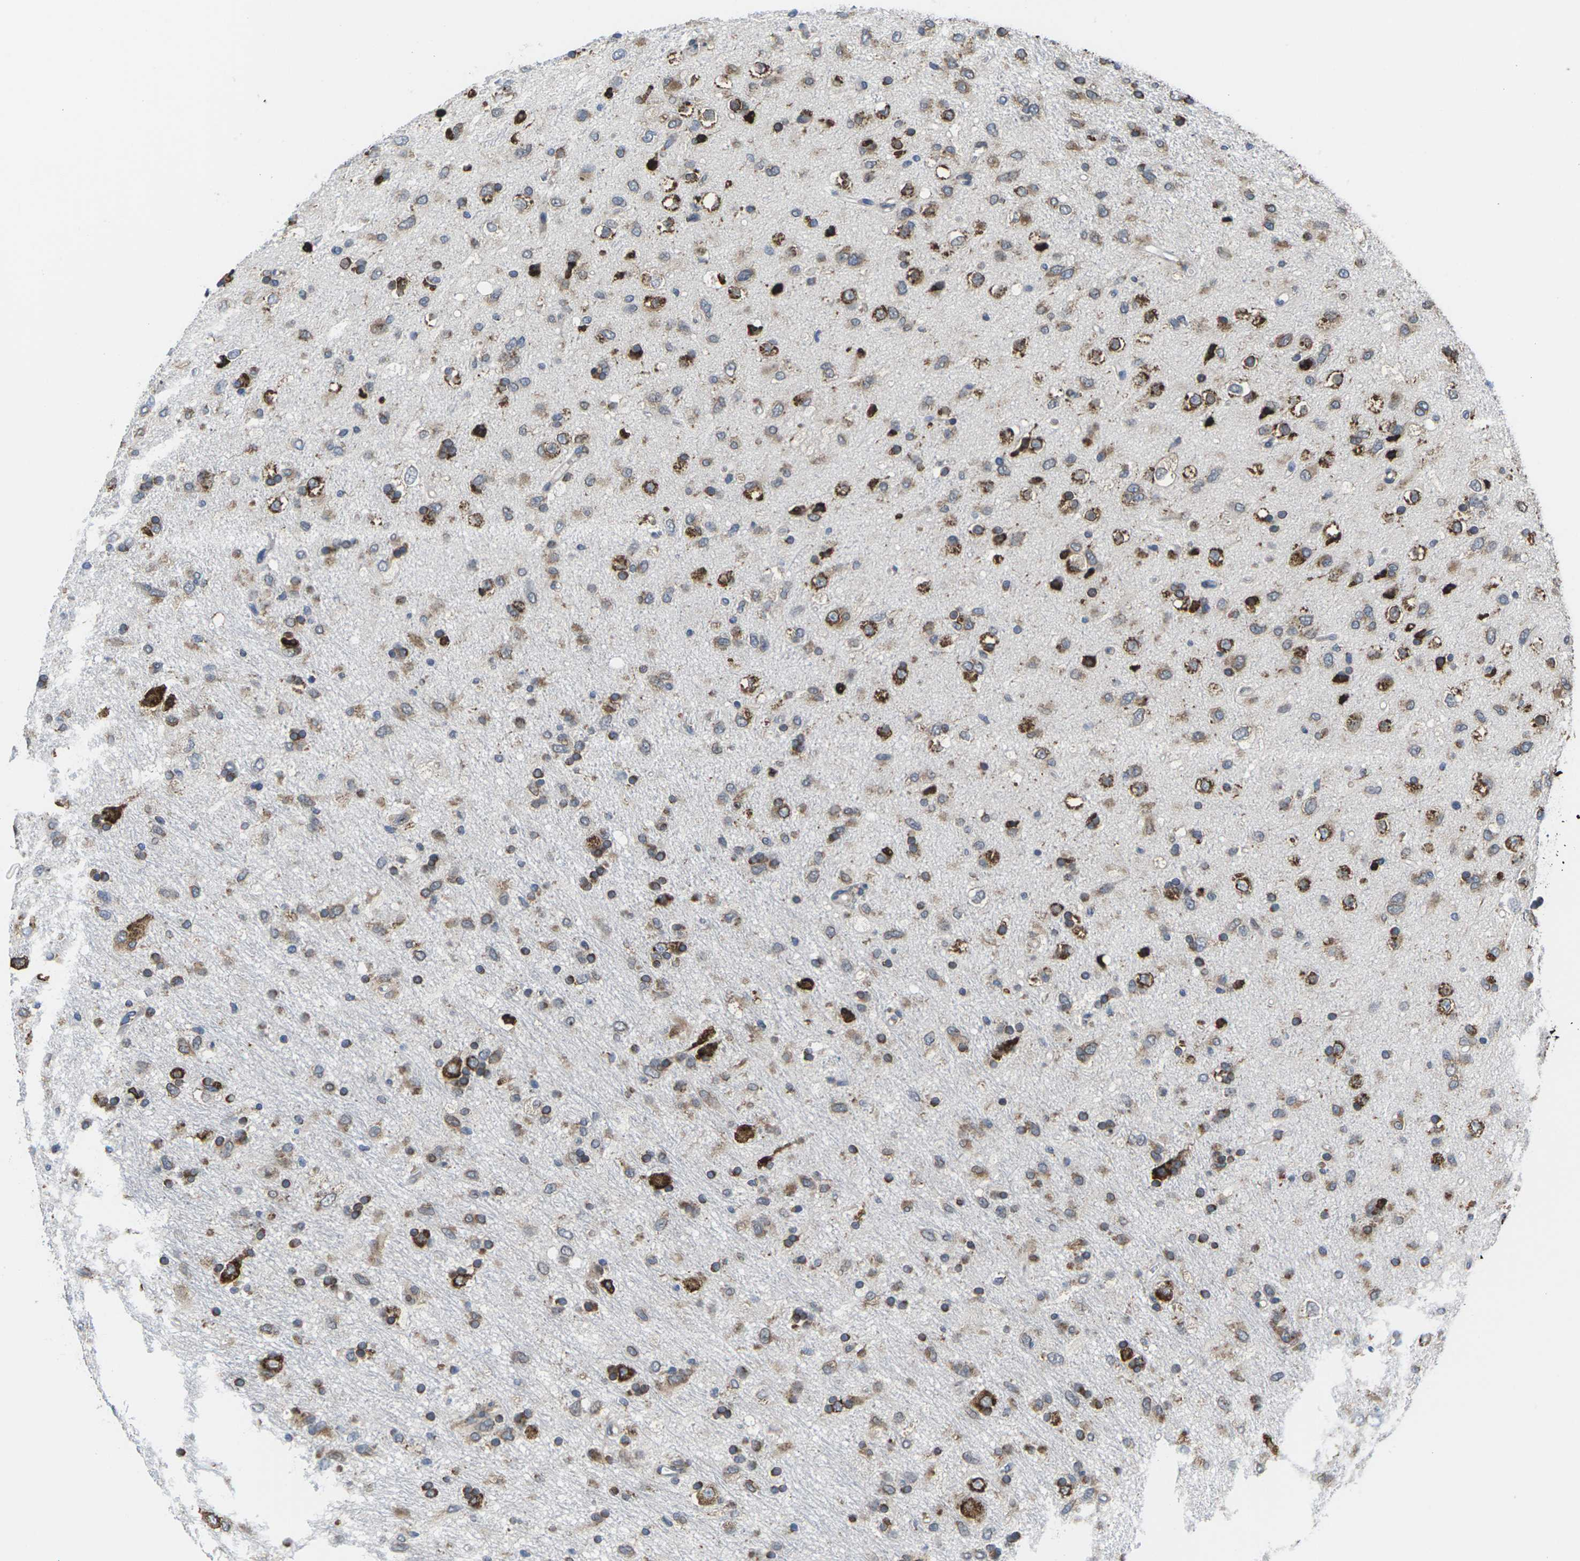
{"staining": {"intensity": "moderate", "quantity": ">75%", "location": "cytoplasmic/membranous"}, "tissue": "glioma", "cell_type": "Tumor cells", "image_type": "cancer", "snomed": [{"axis": "morphology", "description": "Glioma, malignant, Low grade"}, {"axis": "topography", "description": "Brain"}], "caption": "Tumor cells reveal medium levels of moderate cytoplasmic/membranous staining in approximately >75% of cells in human malignant glioma (low-grade).", "gene": "PDZK1IP1", "patient": {"sex": "male", "age": 77}}